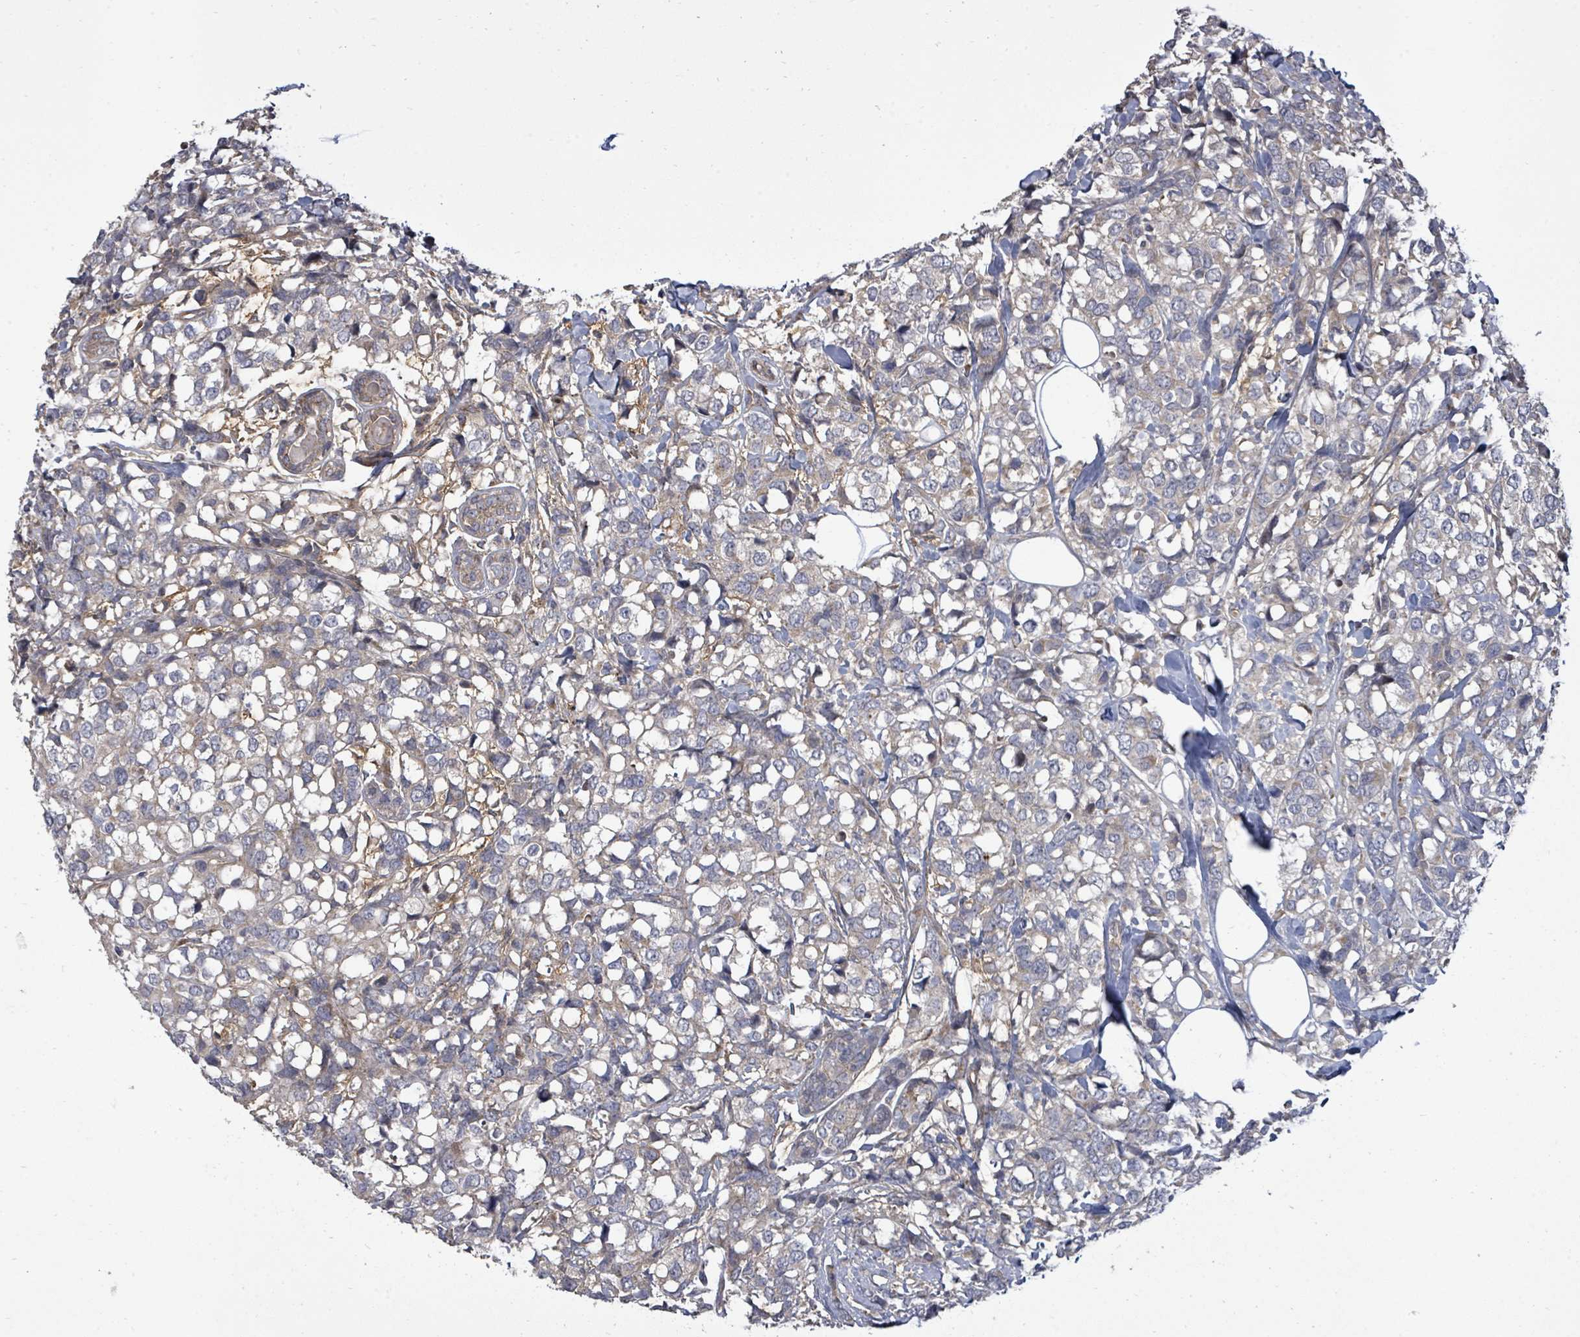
{"staining": {"intensity": "negative", "quantity": "none", "location": "none"}, "tissue": "breast cancer", "cell_type": "Tumor cells", "image_type": "cancer", "snomed": [{"axis": "morphology", "description": "Lobular carcinoma"}, {"axis": "topography", "description": "Breast"}], "caption": "This is an IHC image of lobular carcinoma (breast). There is no positivity in tumor cells.", "gene": "KRTAP27-1", "patient": {"sex": "female", "age": 59}}